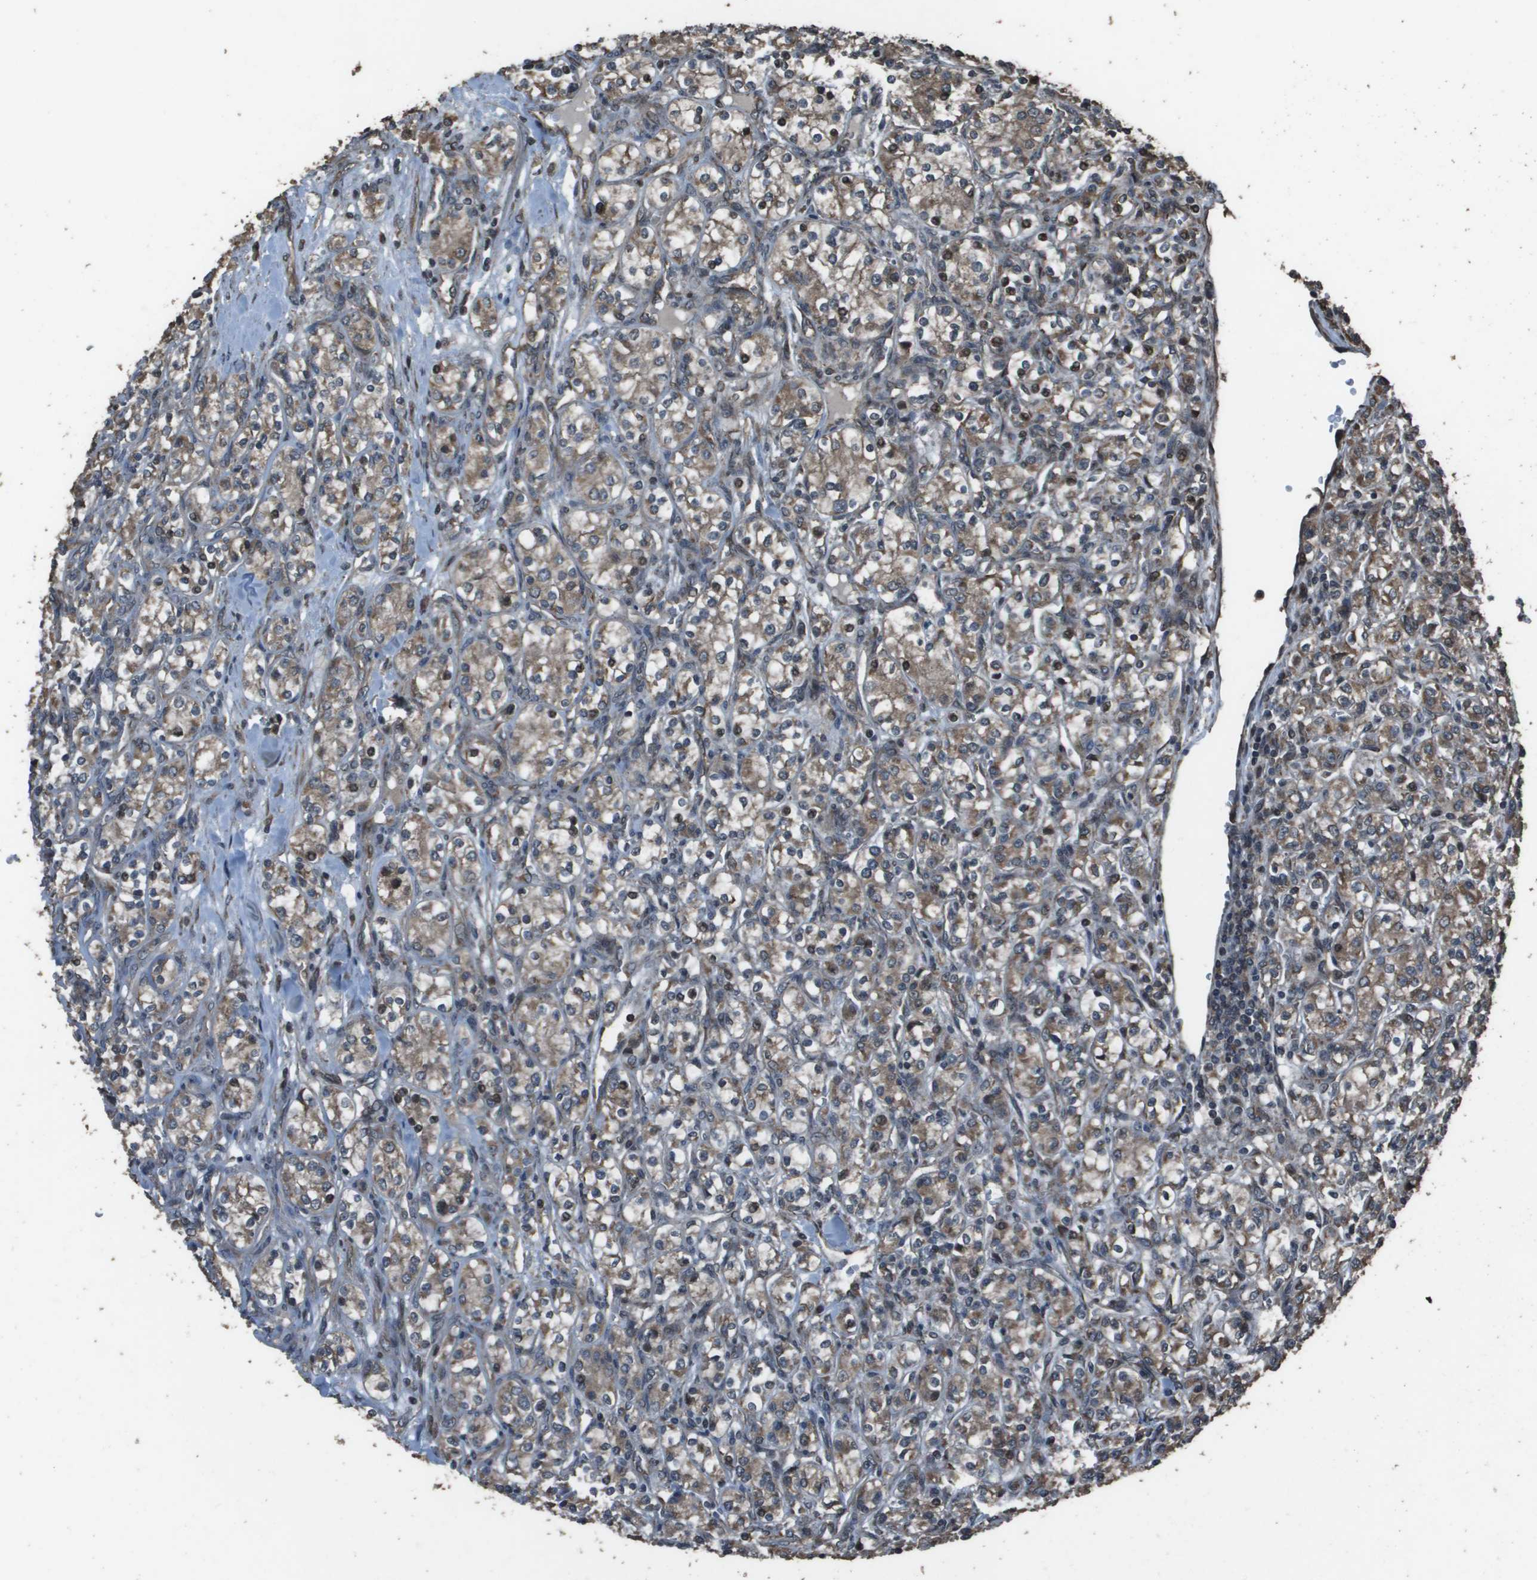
{"staining": {"intensity": "moderate", "quantity": ">75%", "location": "cytoplasmic/membranous,nuclear"}, "tissue": "renal cancer", "cell_type": "Tumor cells", "image_type": "cancer", "snomed": [{"axis": "morphology", "description": "Adenocarcinoma, NOS"}, {"axis": "topography", "description": "Kidney"}], "caption": "Immunohistochemistry (IHC) of renal cancer (adenocarcinoma) demonstrates medium levels of moderate cytoplasmic/membranous and nuclear staining in approximately >75% of tumor cells.", "gene": "FIG4", "patient": {"sex": "male", "age": 77}}